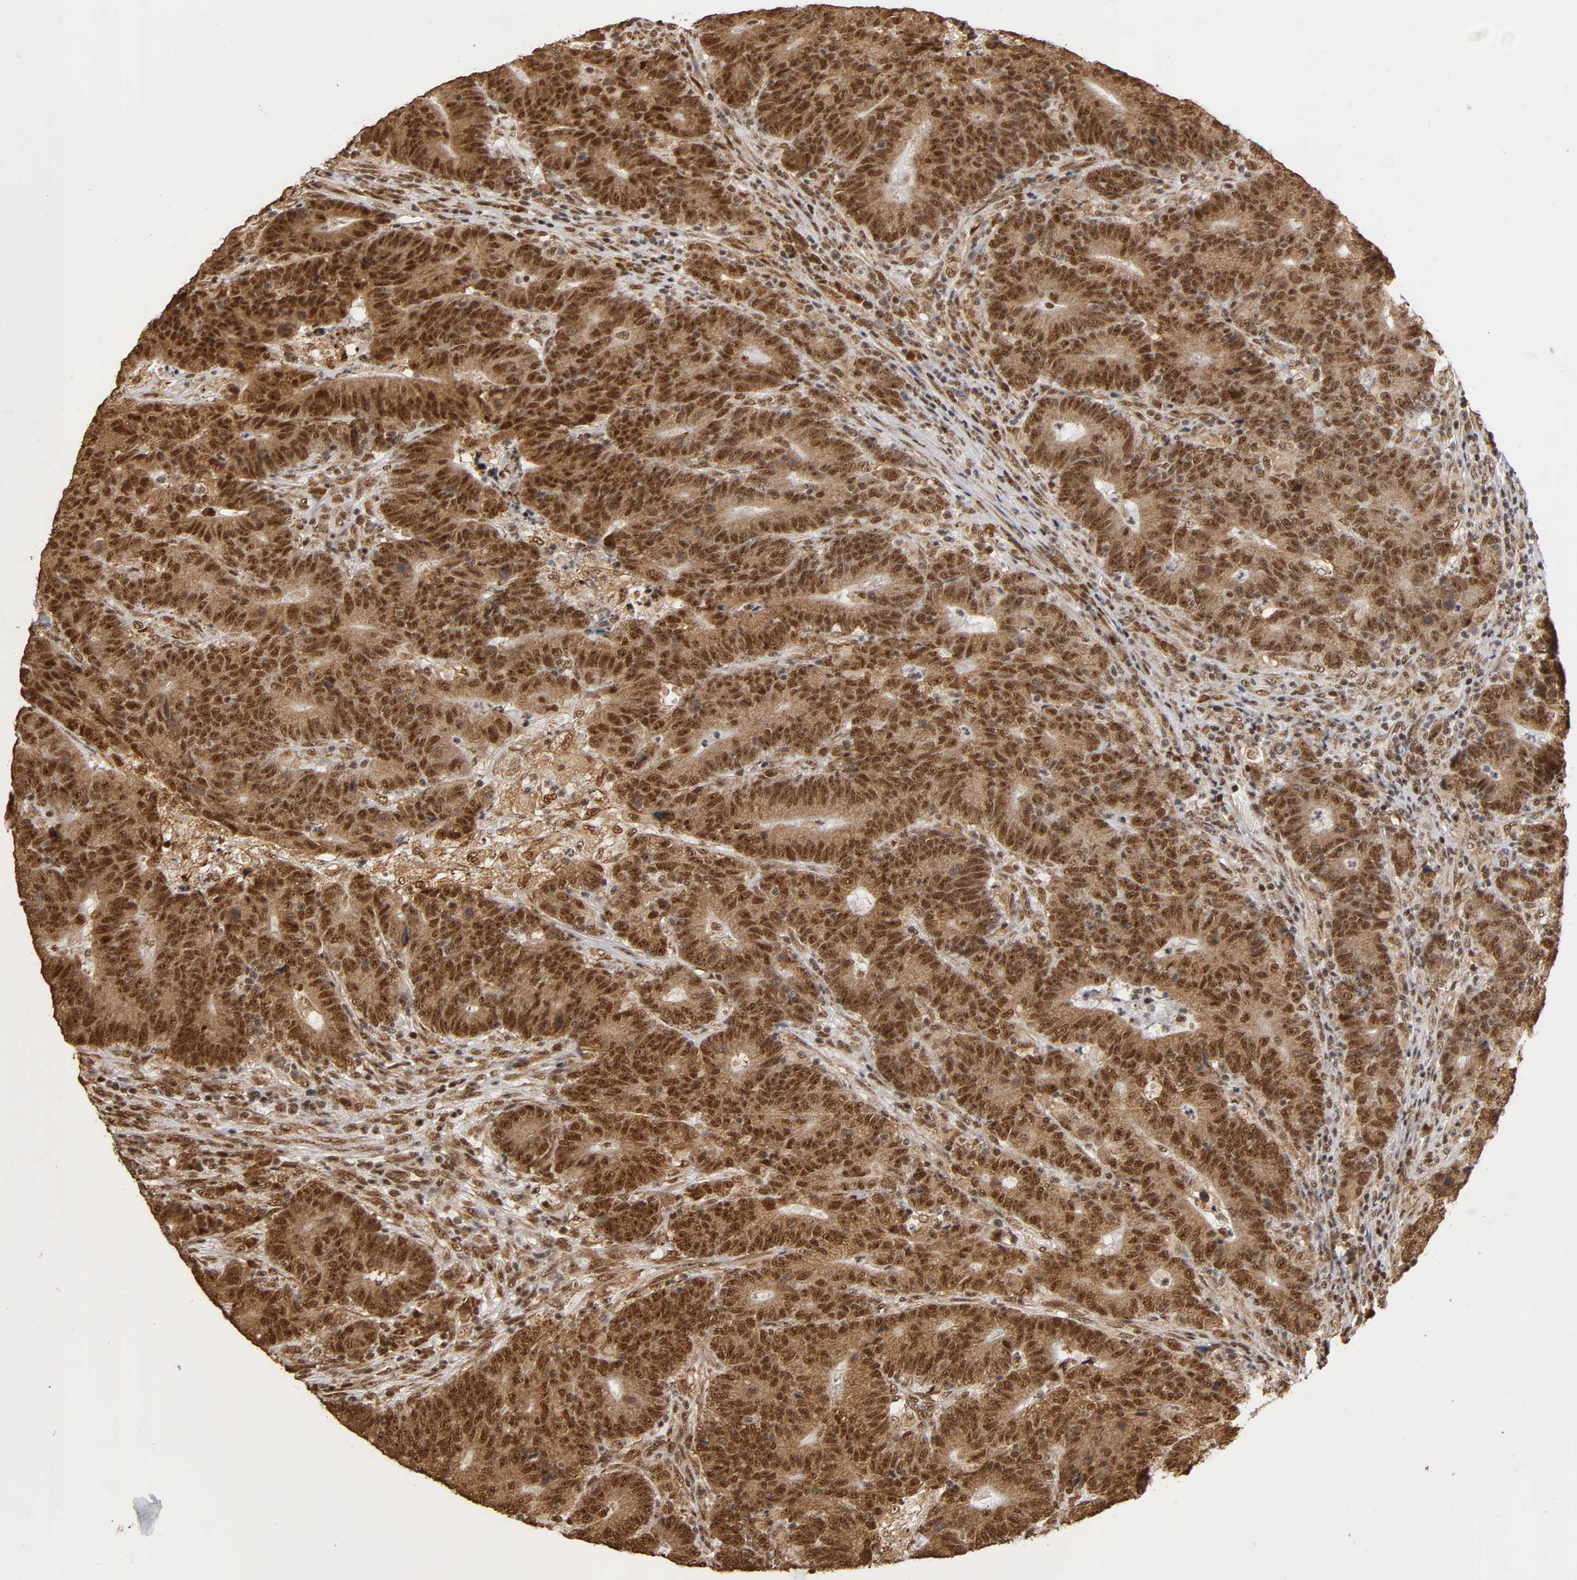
{"staining": {"intensity": "strong", "quantity": ">75%", "location": "cytoplasmic/membranous,nuclear"}, "tissue": "colorectal cancer", "cell_type": "Tumor cells", "image_type": "cancer", "snomed": [{"axis": "morphology", "description": "Normal tissue, NOS"}, {"axis": "morphology", "description": "Adenocarcinoma, NOS"}, {"axis": "topography", "description": "Colon"}], "caption": "Protein staining of colorectal cancer (adenocarcinoma) tissue reveals strong cytoplasmic/membranous and nuclear positivity in approximately >75% of tumor cells.", "gene": "RNF122", "patient": {"sex": "female", "age": 75}}